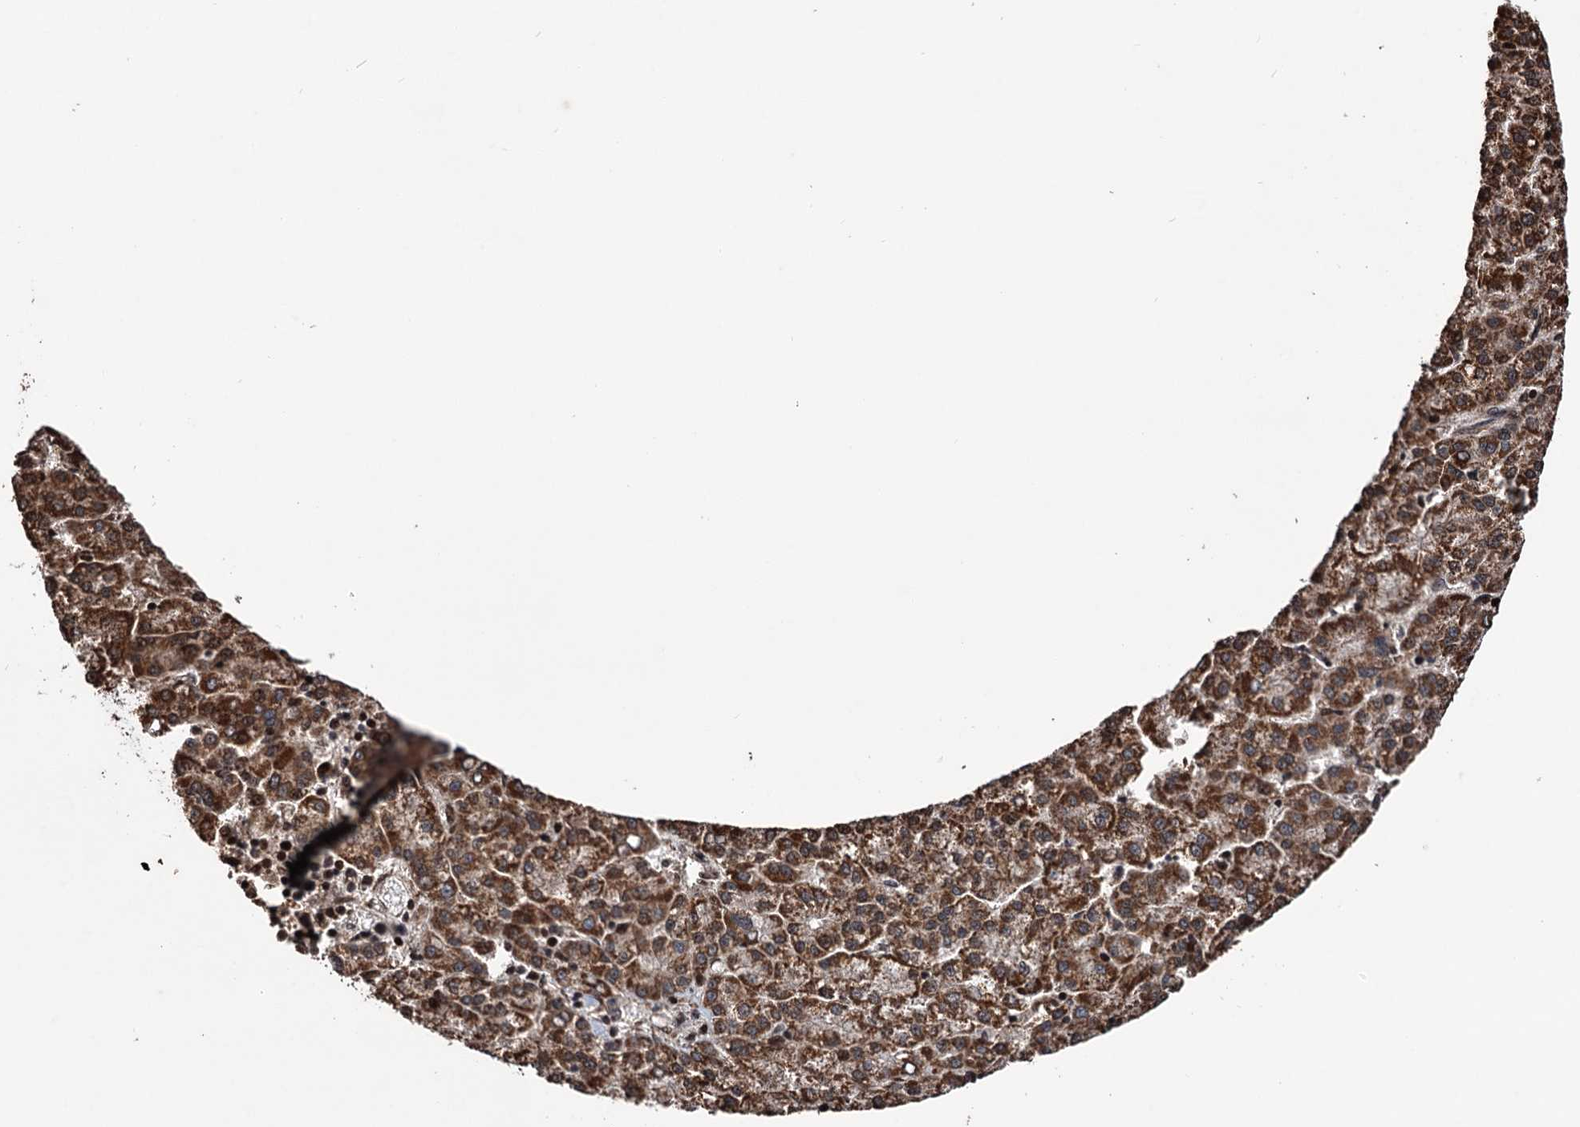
{"staining": {"intensity": "strong", "quantity": ">75%", "location": "cytoplasmic/membranous"}, "tissue": "liver cancer", "cell_type": "Tumor cells", "image_type": "cancer", "snomed": [{"axis": "morphology", "description": "Carcinoma, Hepatocellular, NOS"}, {"axis": "topography", "description": "Liver"}], "caption": "Immunohistochemistry (IHC) image of human liver cancer stained for a protein (brown), which reveals high levels of strong cytoplasmic/membranous positivity in approximately >75% of tumor cells.", "gene": "EYA4", "patient": {"sex": "female", "age": 58}}